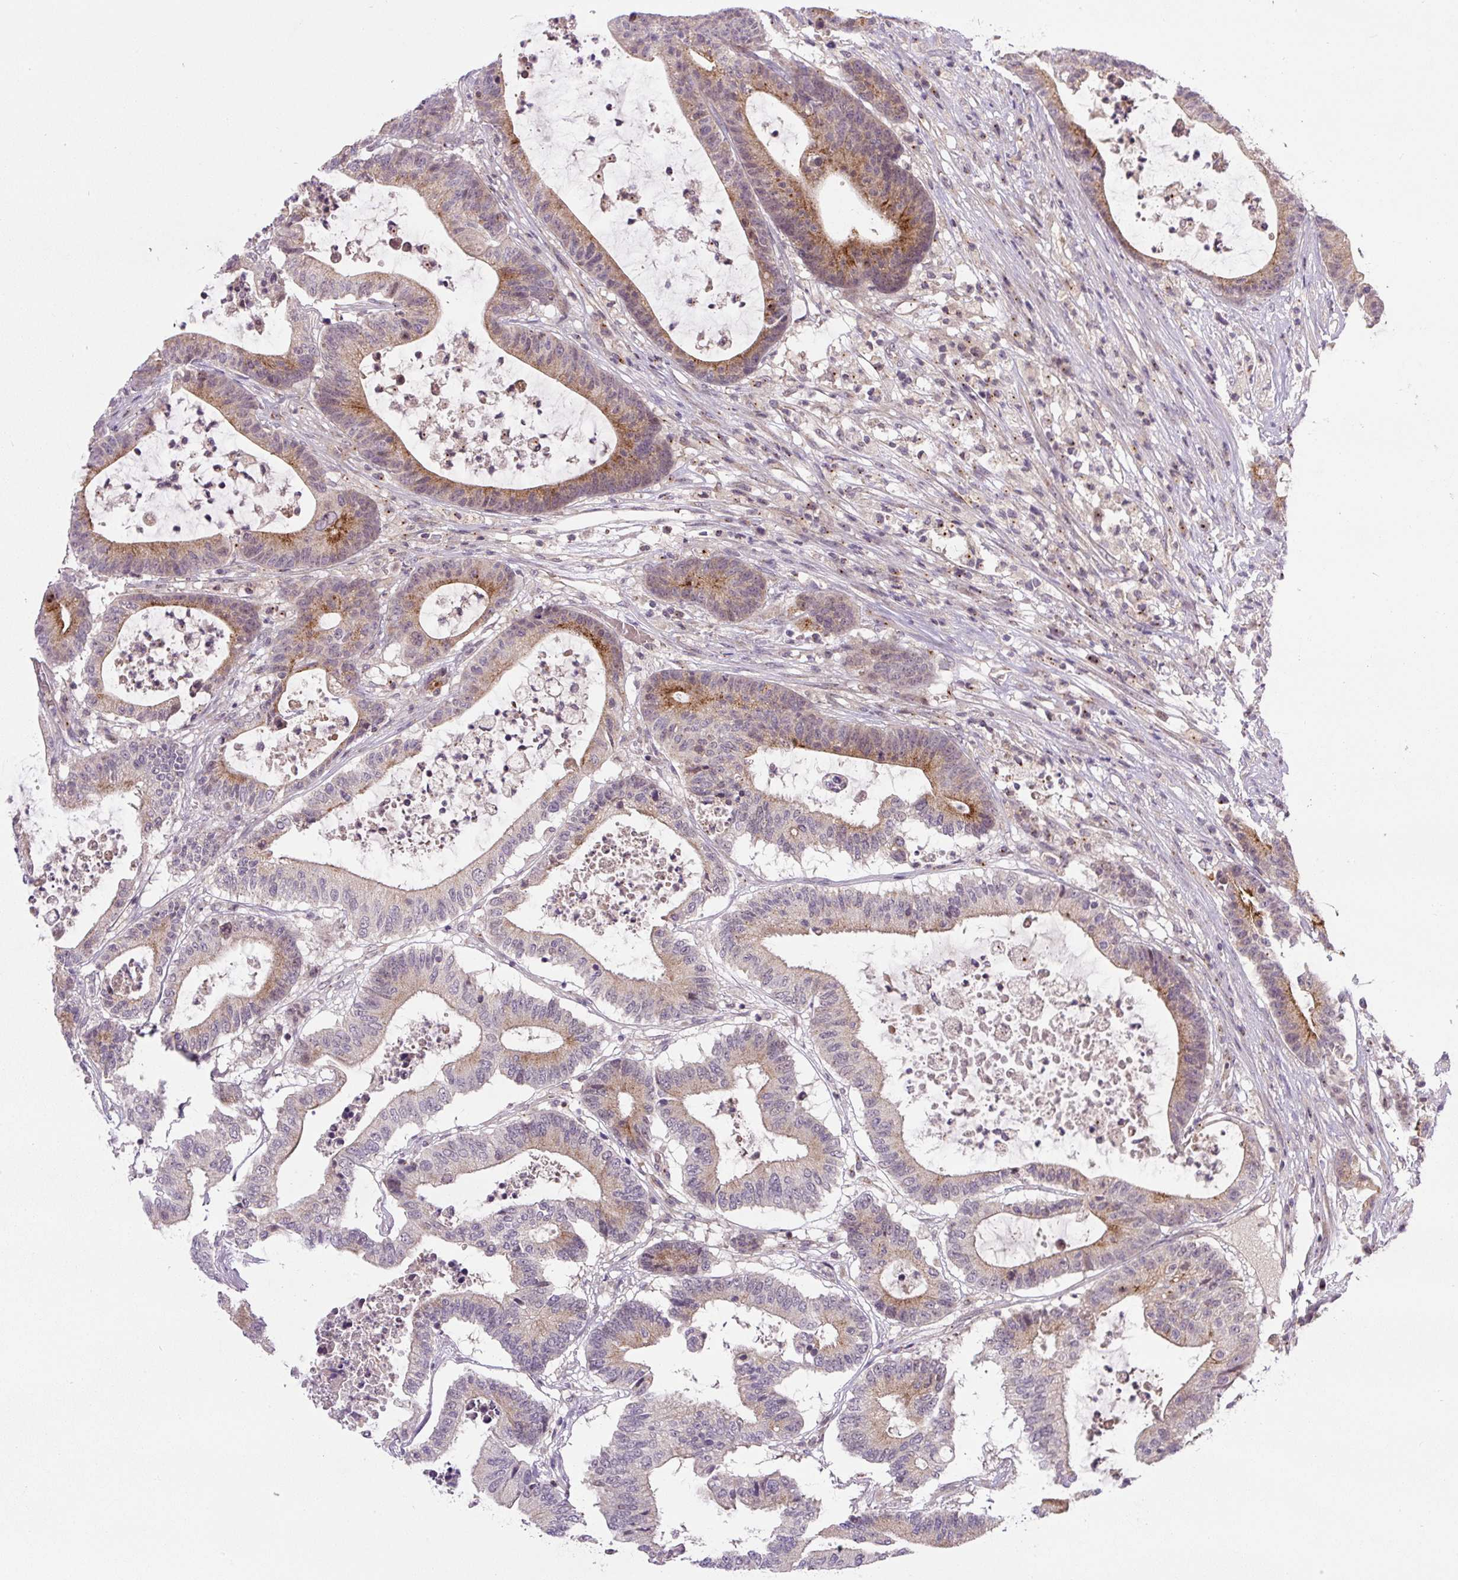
{"staining": {"intensity": "moderate", "quantity": "25%-75%", "location": "cytoplasmic/membranous"}, "tissue": "colorectal cancer", "cell_type": "Tumor cells", "image_type": "cancer", "snomed": [{"axis": "morphology", "description": "Adenocarcinoma, NOS"}, {"axis": "topography", "description": "Colon"}], "caption": "Human adenocarcinoma (colorectal) stained with a brown dye exhibits moderate cytoplasmic/membranous positive positivity in about 25%-75% of tumor cells.", "gene": "PCM1", "patient": {"sex": "female", "age": 84}}